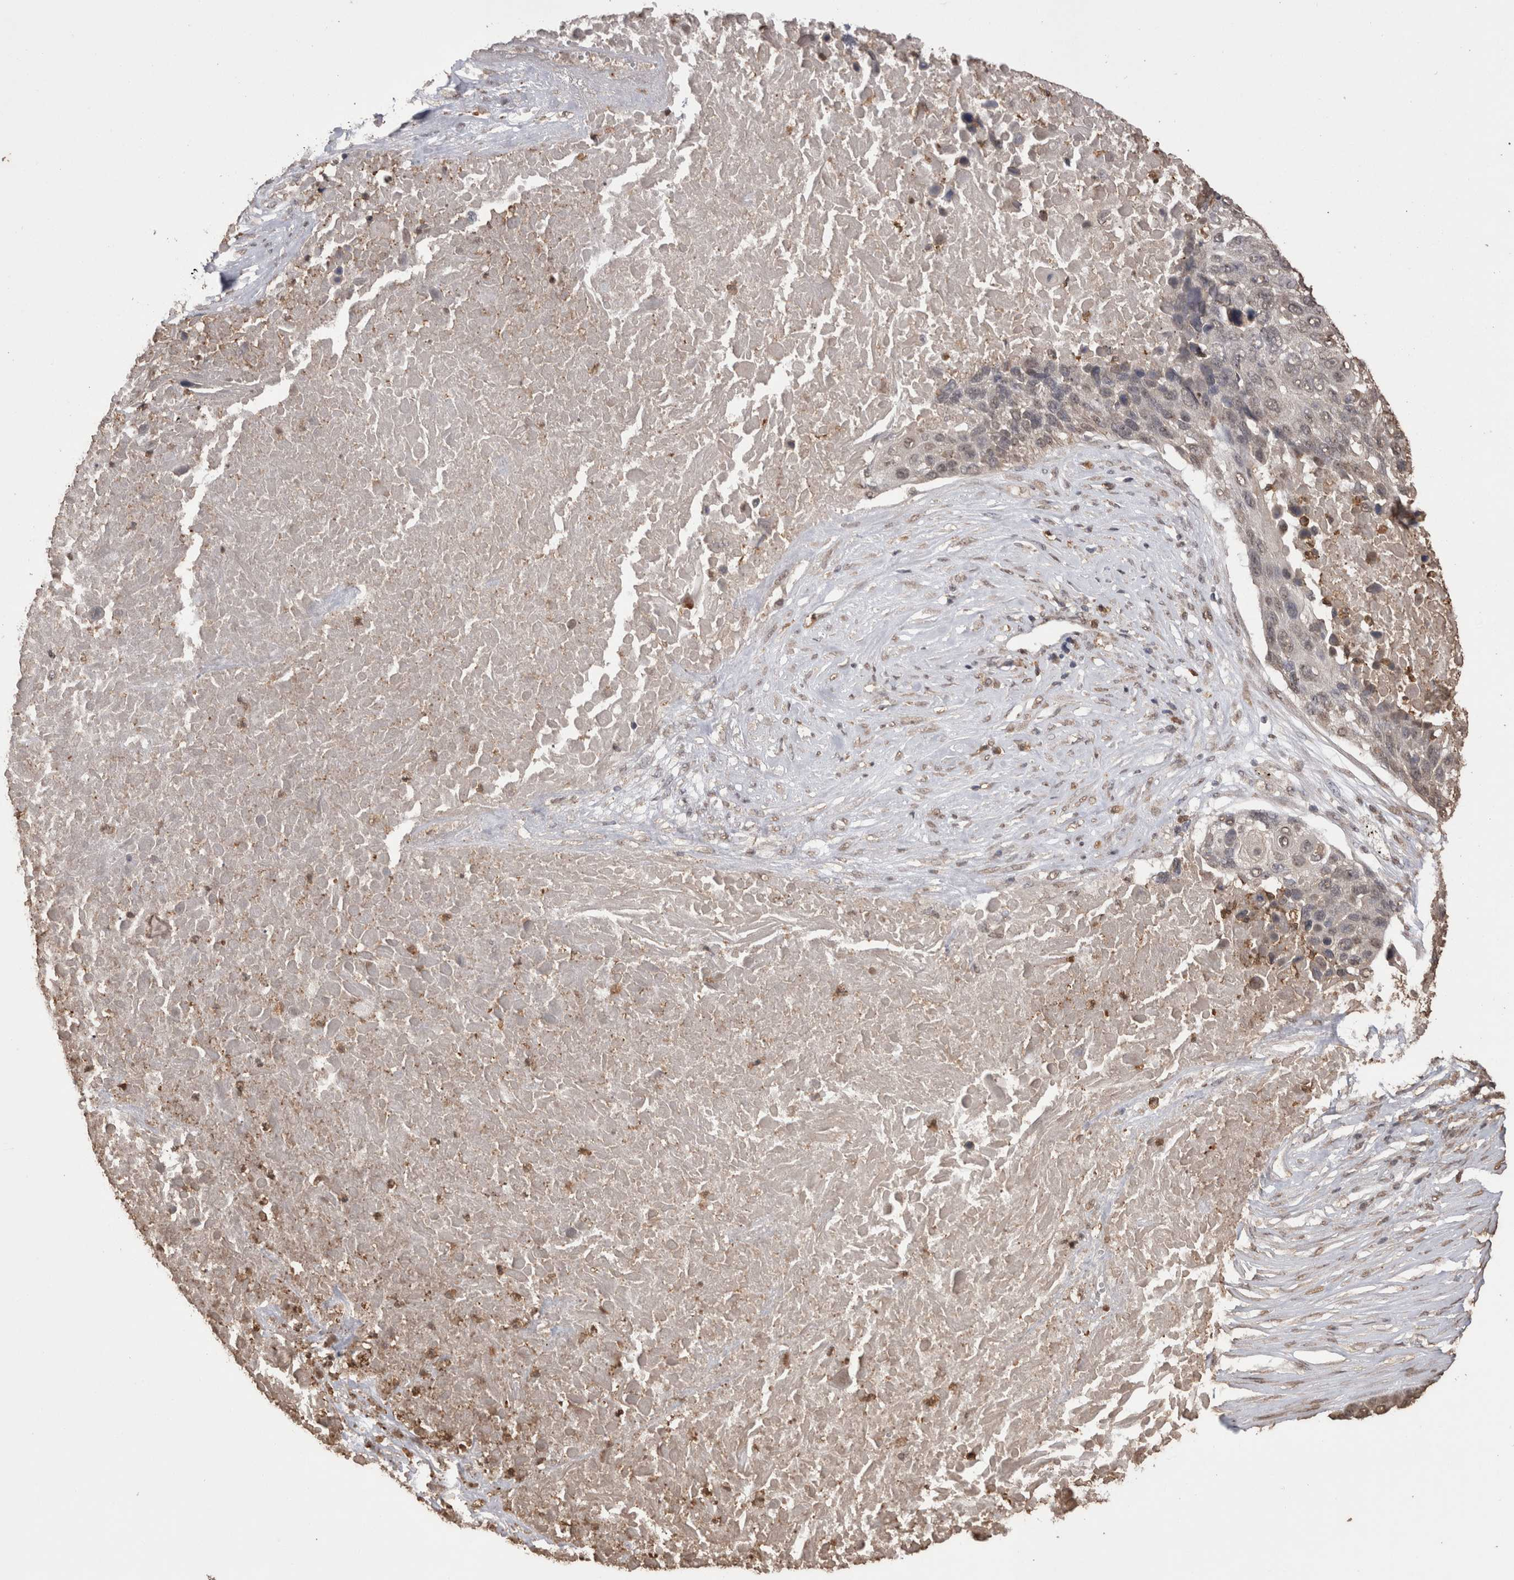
{"staining": {"intensity": "negative", "quantity": "none", "location": "none"}, "tissue": "lung cancer", "cell_type": "Tumor cells", "image_type": "cancer", "snomed": [{"axis": "morphology", "description": "Squamous cell carcinoma, NOS"}, {"axis": "topography", "description": "Lung"}], "caption": "Image shows no protein expression in tumor cells of squamous cell carcinoma (lung) tissue.", "gene": "GRK5", "patient": {"sex": "male", "age": 66}}